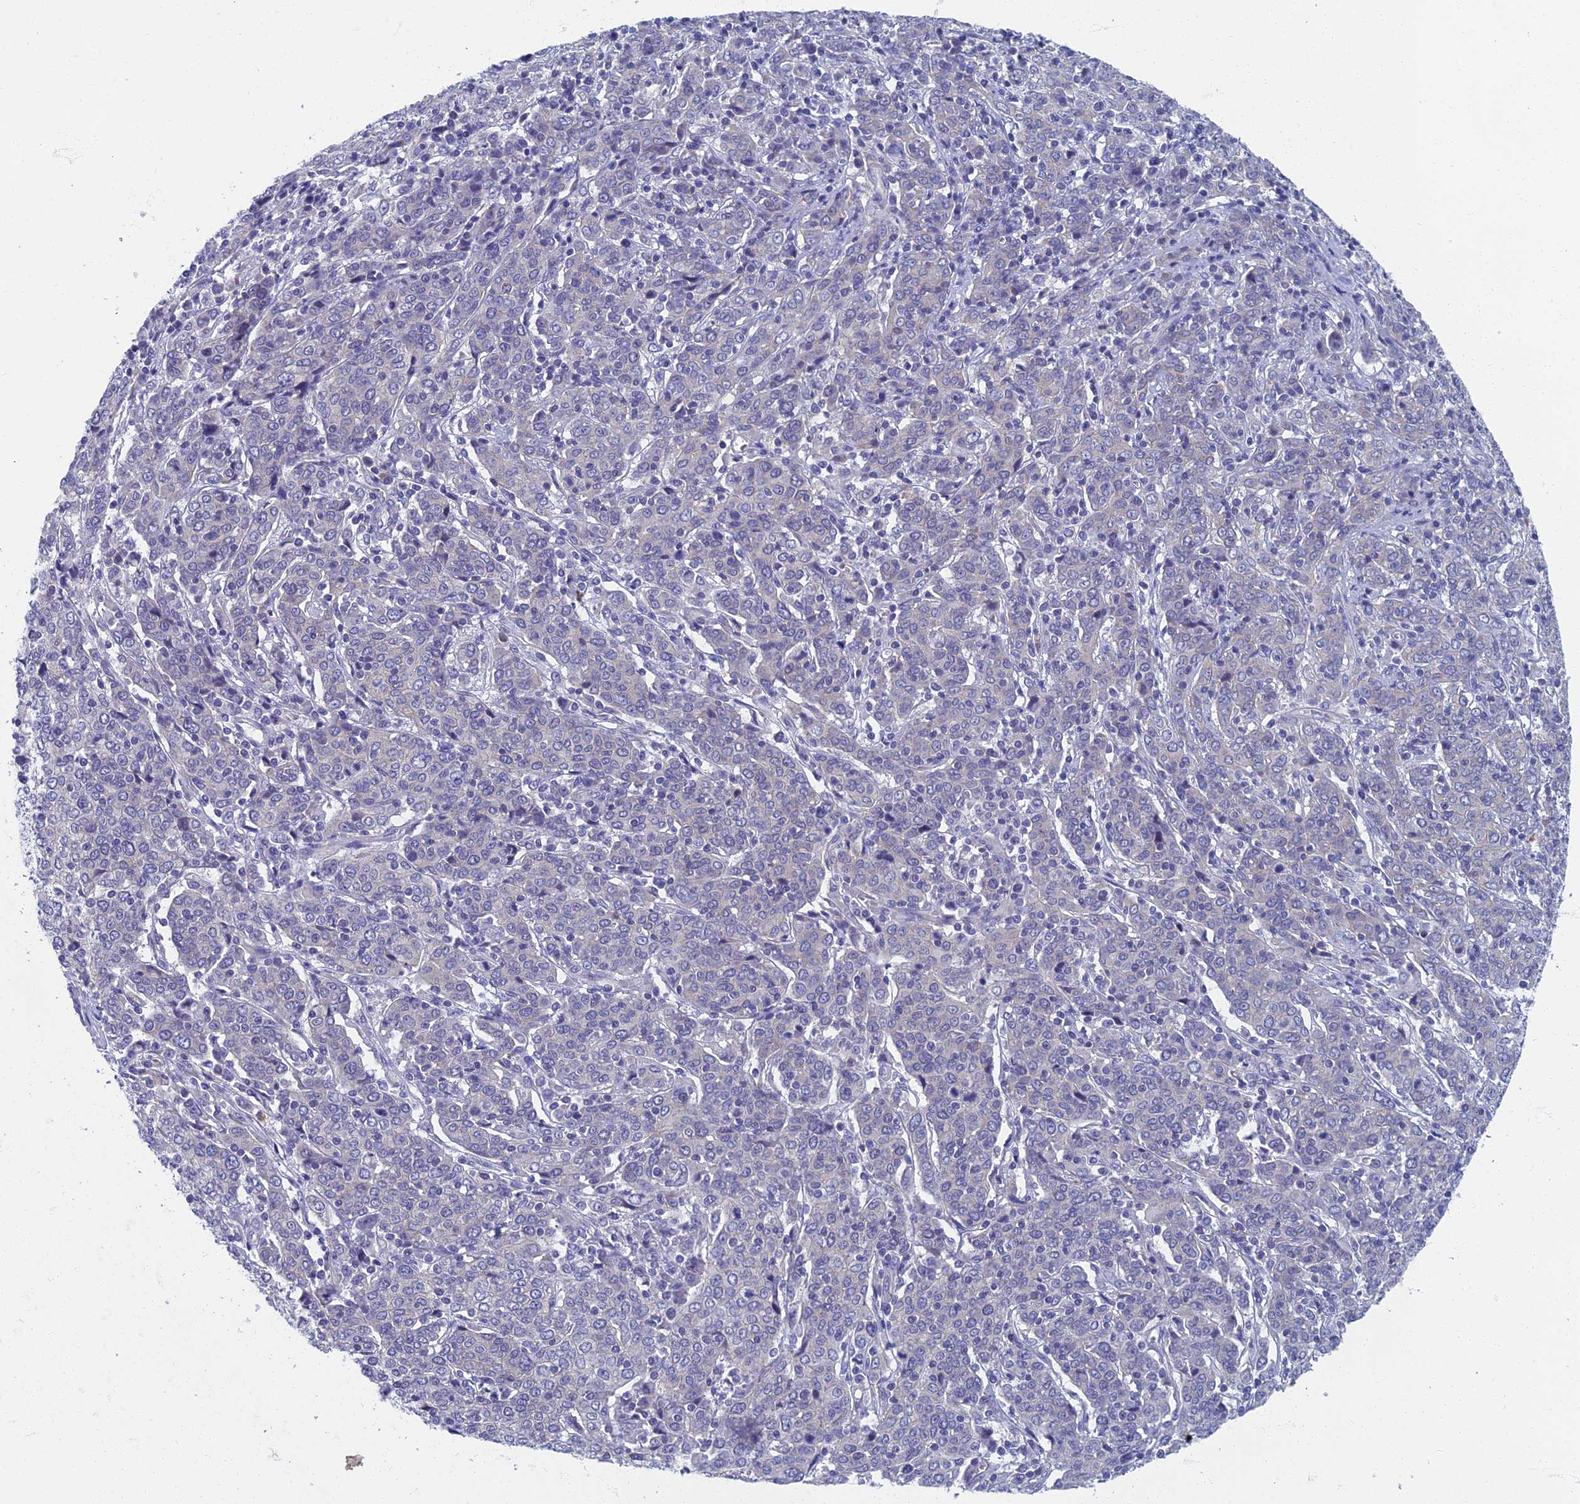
{"staining": {"intensity": "negative", "quantity": "none", "location": "none"}, "tissue": "cervical cancer", "cell_type": "Tumor cells", "image_type": "cancer", "snomed": [{"axis": "morphology", "description": "Squamous cell carcinoma, NOS"}, {"axis": "topography", "description": "Cervix"}], "caption": "Cervical cancer (squamous cell carcinoma) was stained to show a protein in brown. There is no significant expression in tumor cells.", "gene": "SPIN4", "patient": {"sex": "female", "age": 67}}